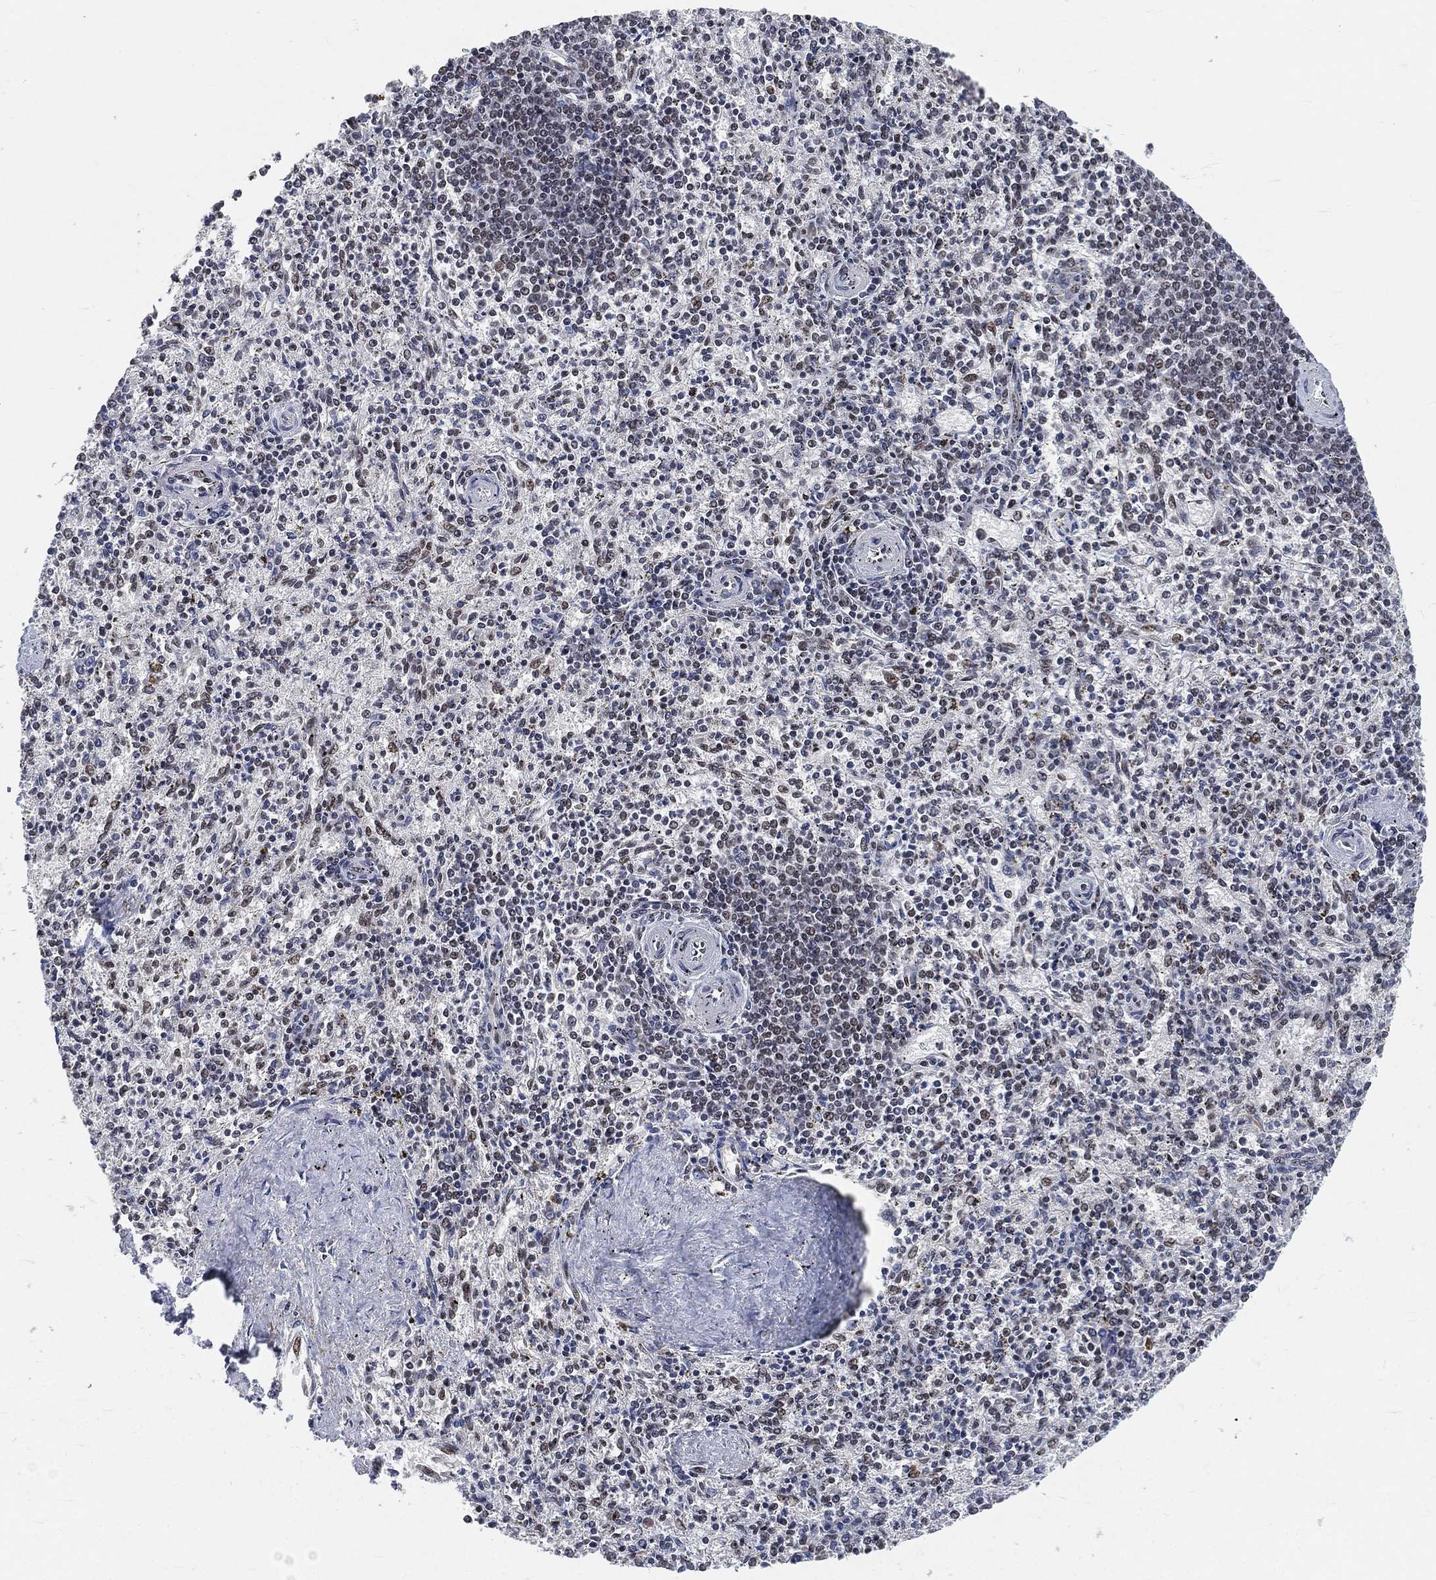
{"staining": {"intensity": "moderate", "quantity": "<25%", "location": "nuclear"}, "tissue": "spleen", "cell_type": "Cells in red pulp", "image_type": "normal", "snomed": [{"axis": "morphology", "description": "Normal tissue, NOS"}, {"axis": "topography", "description": "Spleen"}], "caption": "This photomicrograph shows immunohistochemistry staining of benign human spleen, with low moderate nuclear positivity in about <25% of cells in red pulp.", "gene": "YLPM1", "patient": {"sex": "female", "age": 37}}